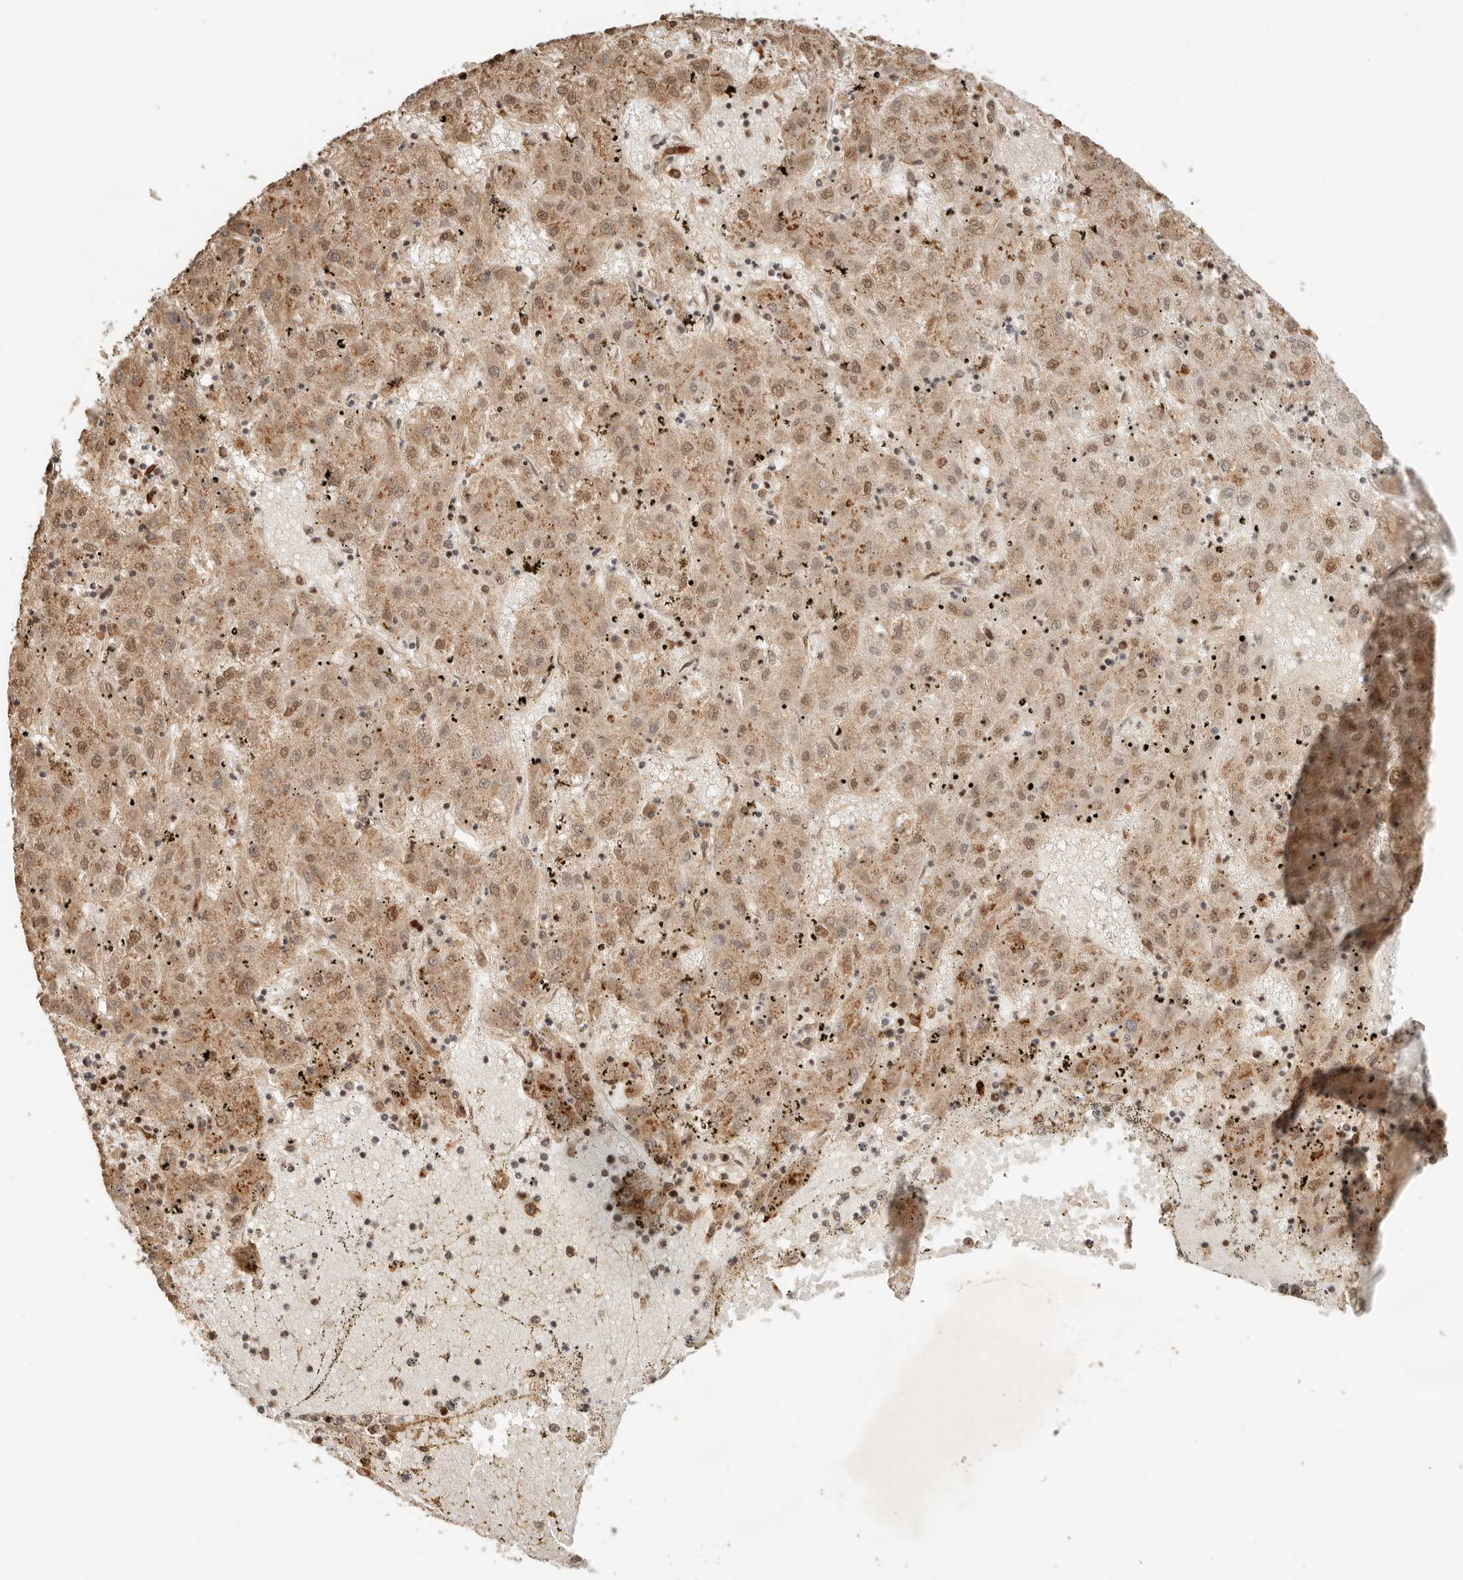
{"staining": {"intensity": "moderate", "quantity": ">75%", "location": "nuclear"}, "tissue": "liver cancer", "cell_type": "Tumor cells", "image_type": "cancer", "snomed": [{"axis": "morphology", "description": "Carcinoma, Hepatocellular, NOS"}, {"axis": "topography", "description": "Liver"}], "caption": "Liver cancer stained for a protein (brown) exhibits moderate nuclear positive staining in about >75% of tumor cells.", "gene": "NPAS2", "patient": {"sex": "male", "age": 72}}